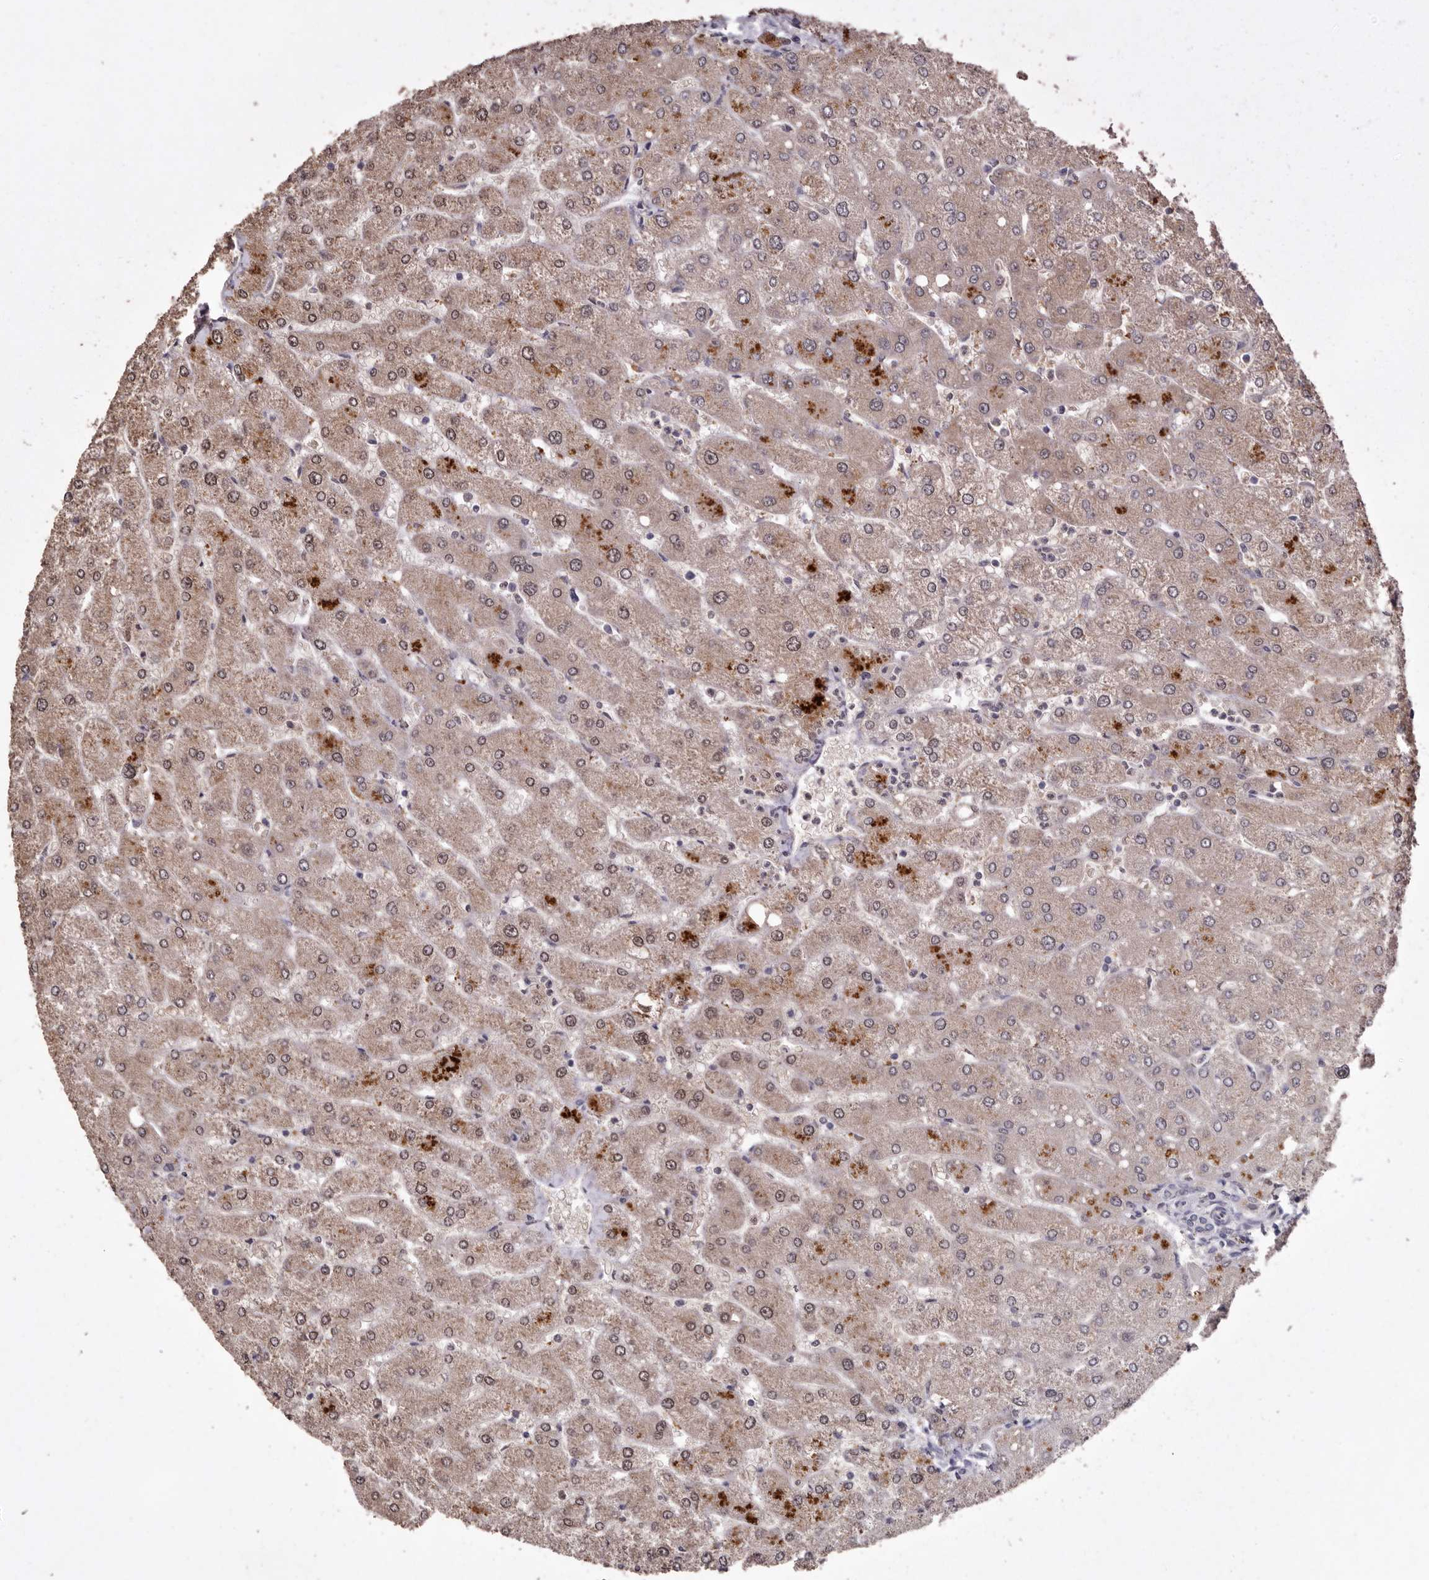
{"staining": {"intensity": "negative", "quantity": "none", "location": "none"}, "tissue": "liver", "cell_type": "Cholangiocytes", "image_type": "normal", "snomed": [{"axis": "morphology", "description": "Normal tissue, NOS"}, {"axis": "topography", "description": "Liver"}], "caption": "Immunohistochemical staining of benign human liver displays no significant staining in cholangiocytes. (IHC, brightfield microscopy, high magnification).", "gene": "SULT1E1", "patient": {"sex": "male", "age": 55}}